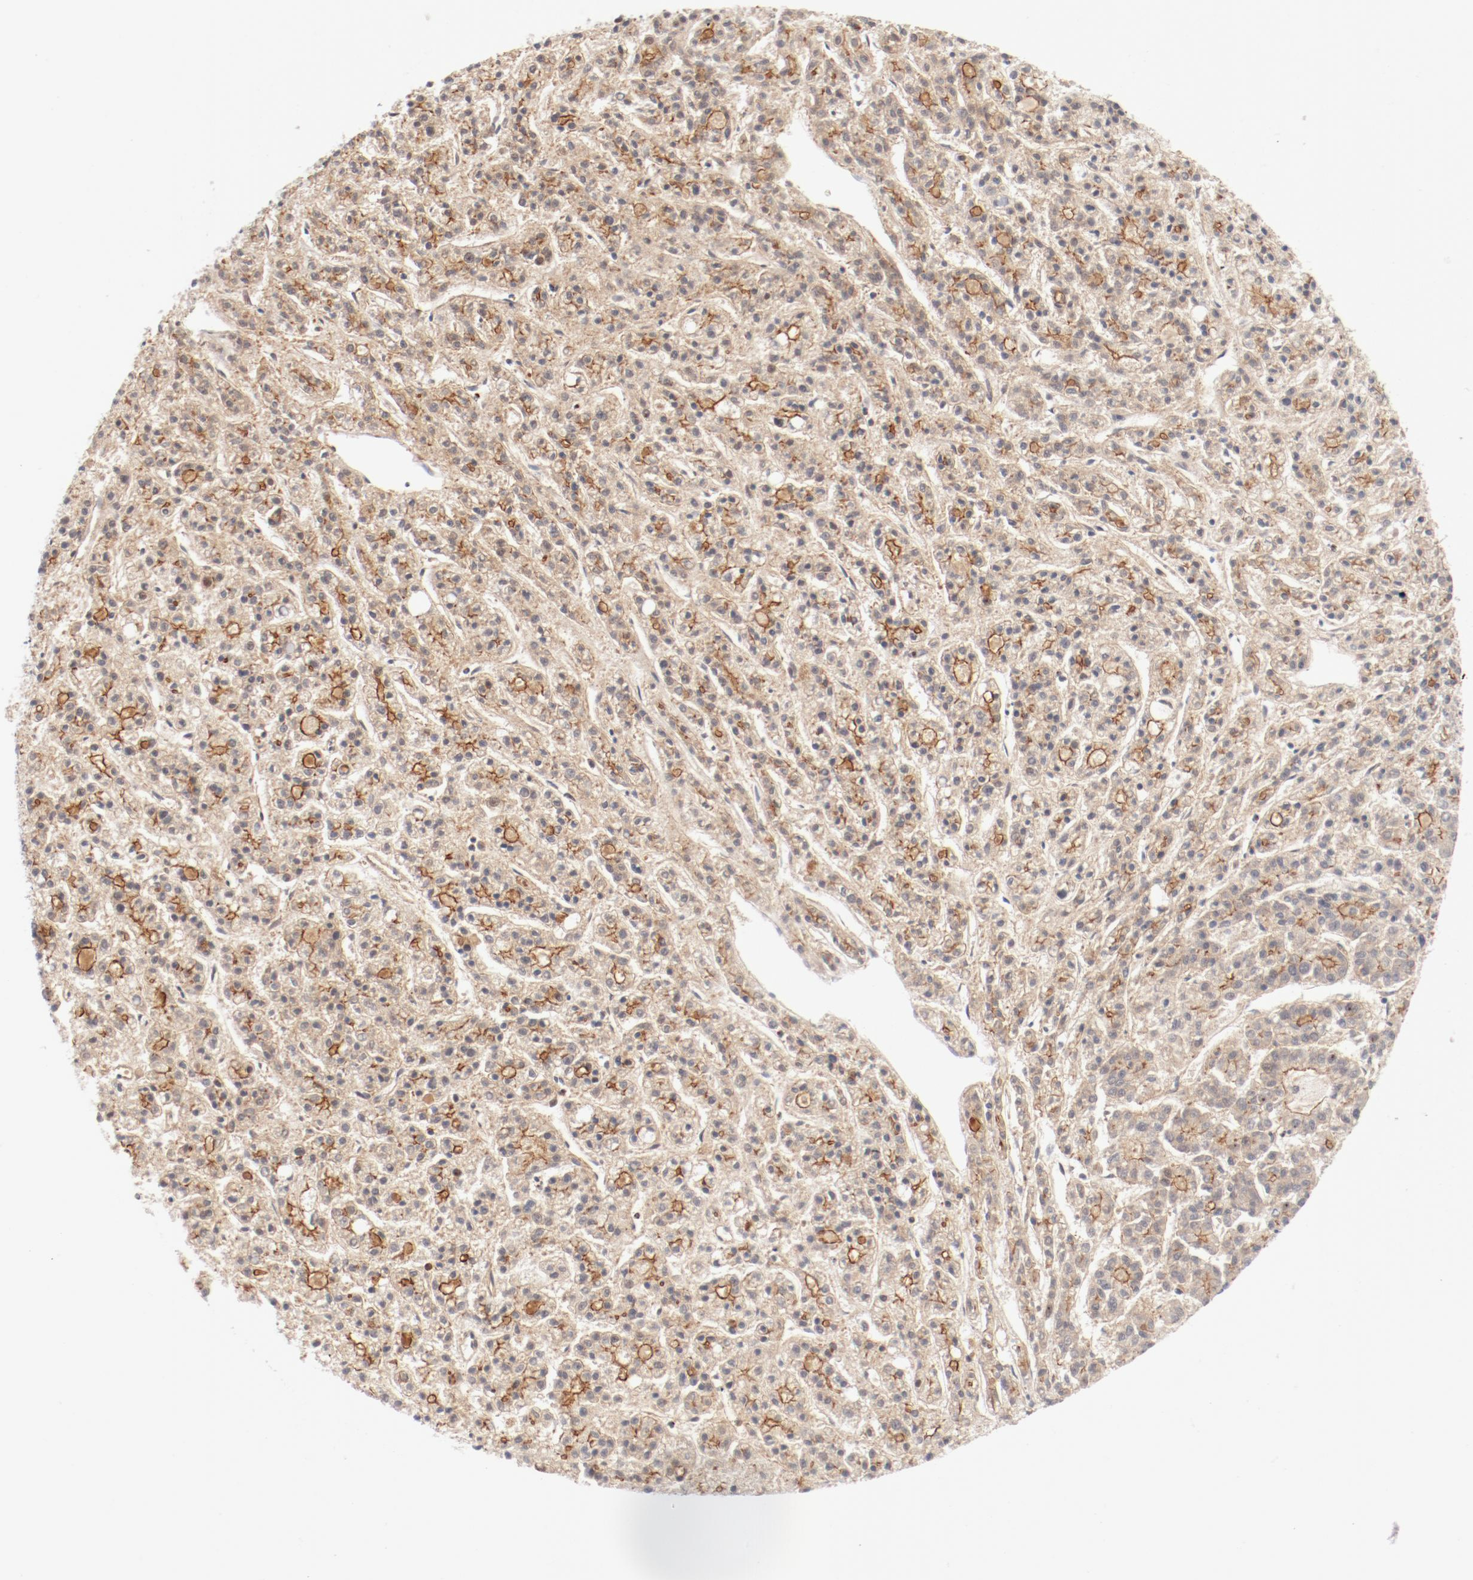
{"staining": {"intensity": "moderate", "quantity": "25%-75%", "location": "cytoplasmic/membranous"}, "tissue": "liver cancer", "cell_type": "Tumor cells", "image_type": "cancer", "snomed": [{"axis": "morphology", "description": "Carcinoma, Hepatocellular, NOS"}, {"axis": "topography", "description": "Liver"}], "caption": "This is a histology image of immunohistochemistry staining of hepatocellular carcinoma (liver), which shows moderate staining in the cytoplasmic/membranous of tumor cells.", "gene": "ZNF267", "patient": {"sex": "male", "age": 70}}